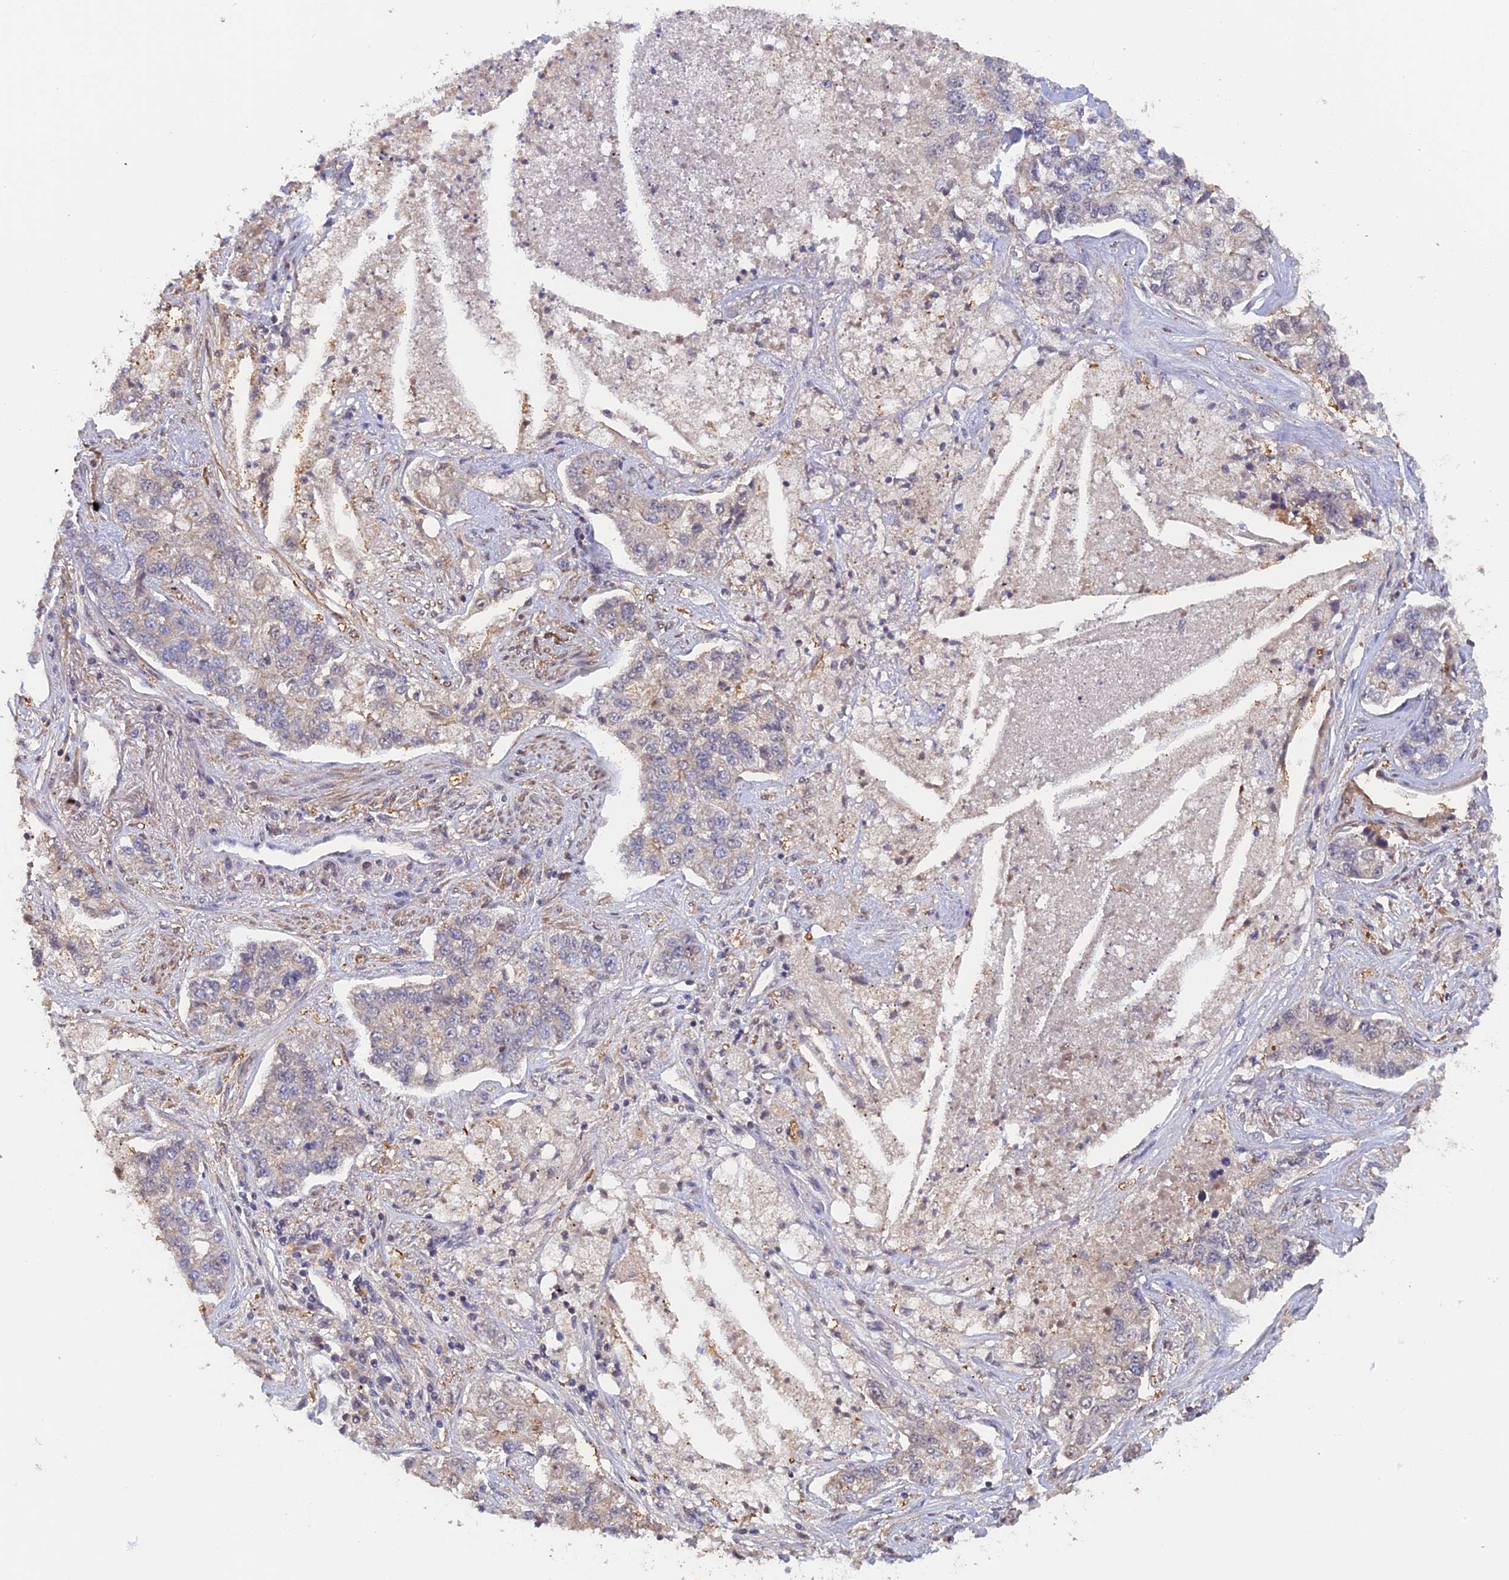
{"staining": {"intensity": "negative", "quantity": "none", "location": "none"}, "tissue": "lung cancer", "cell_type": "Tumor cells", "image_type": "cancer", "snomed": [{"axis": "morphology", "description": "Adenocarcinoma, NOS"}, {"axis": "topography", "description": "Lung"}], "caption": "Tumor cells are negative for brown protein staining in lung adenocarcinoma.", "gene": "FAM98C", "patient": {"sex": "male", "age": 49}}